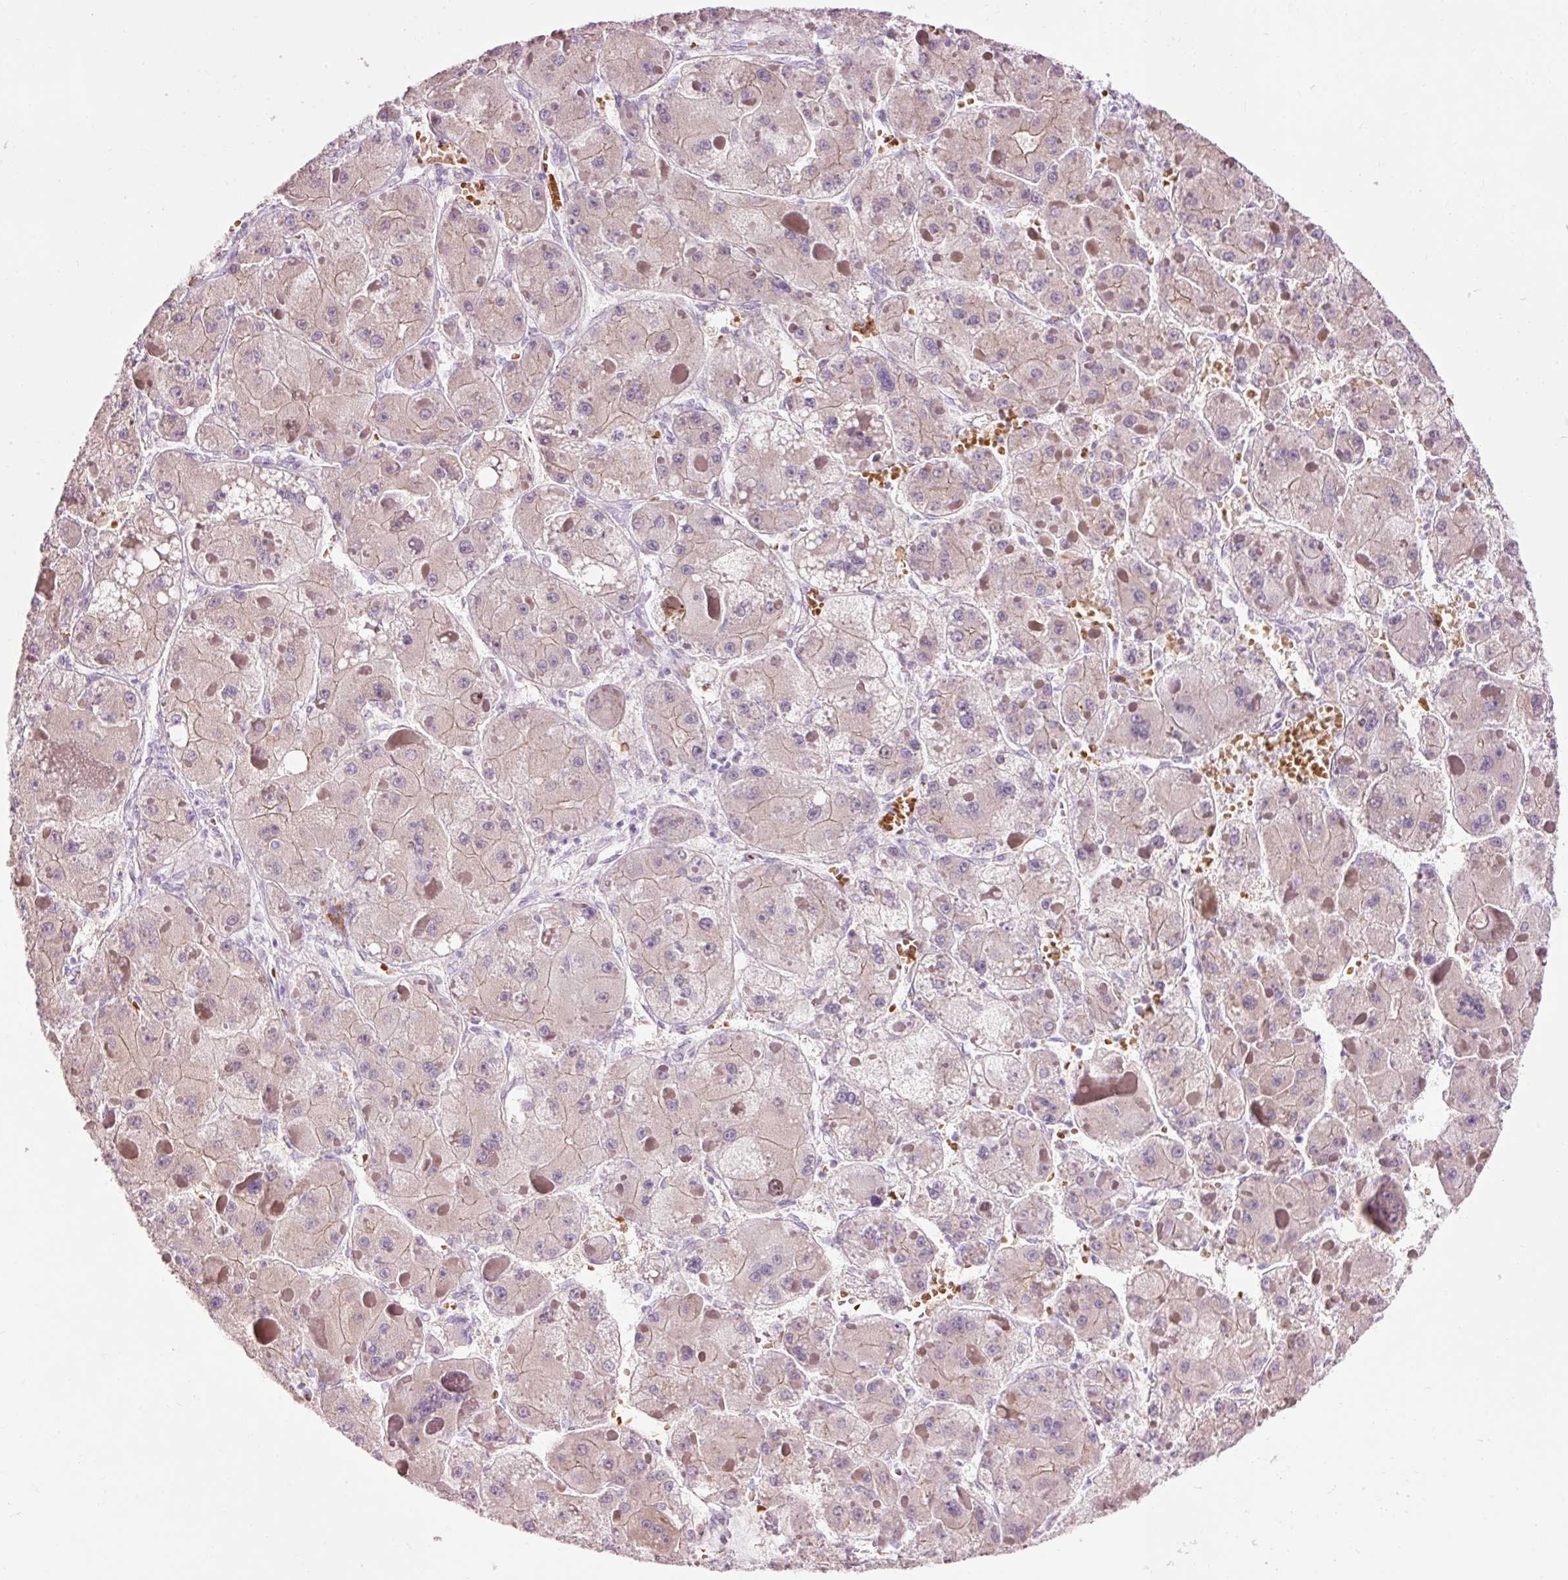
{"staining": {"intensity": "negative", "quantity": "none", "location": "none"}, "tissue": "liver cancer", "cell_type": "Tumor cells", "image_type": "cancer", "snomed": [{"axis": "morphology", "description": "Carcinoma, Hepatocellular, NOS"}, {"axis": "topography", "description": "Liver"}], "caption": "Tumor cells are negative for brown protein staining in liver cancer. (DAB IHC visualized using brightfield microscopy, high magnification).", "gene": "DHRS11", "patient": {"sex": "female", "age": 73}}